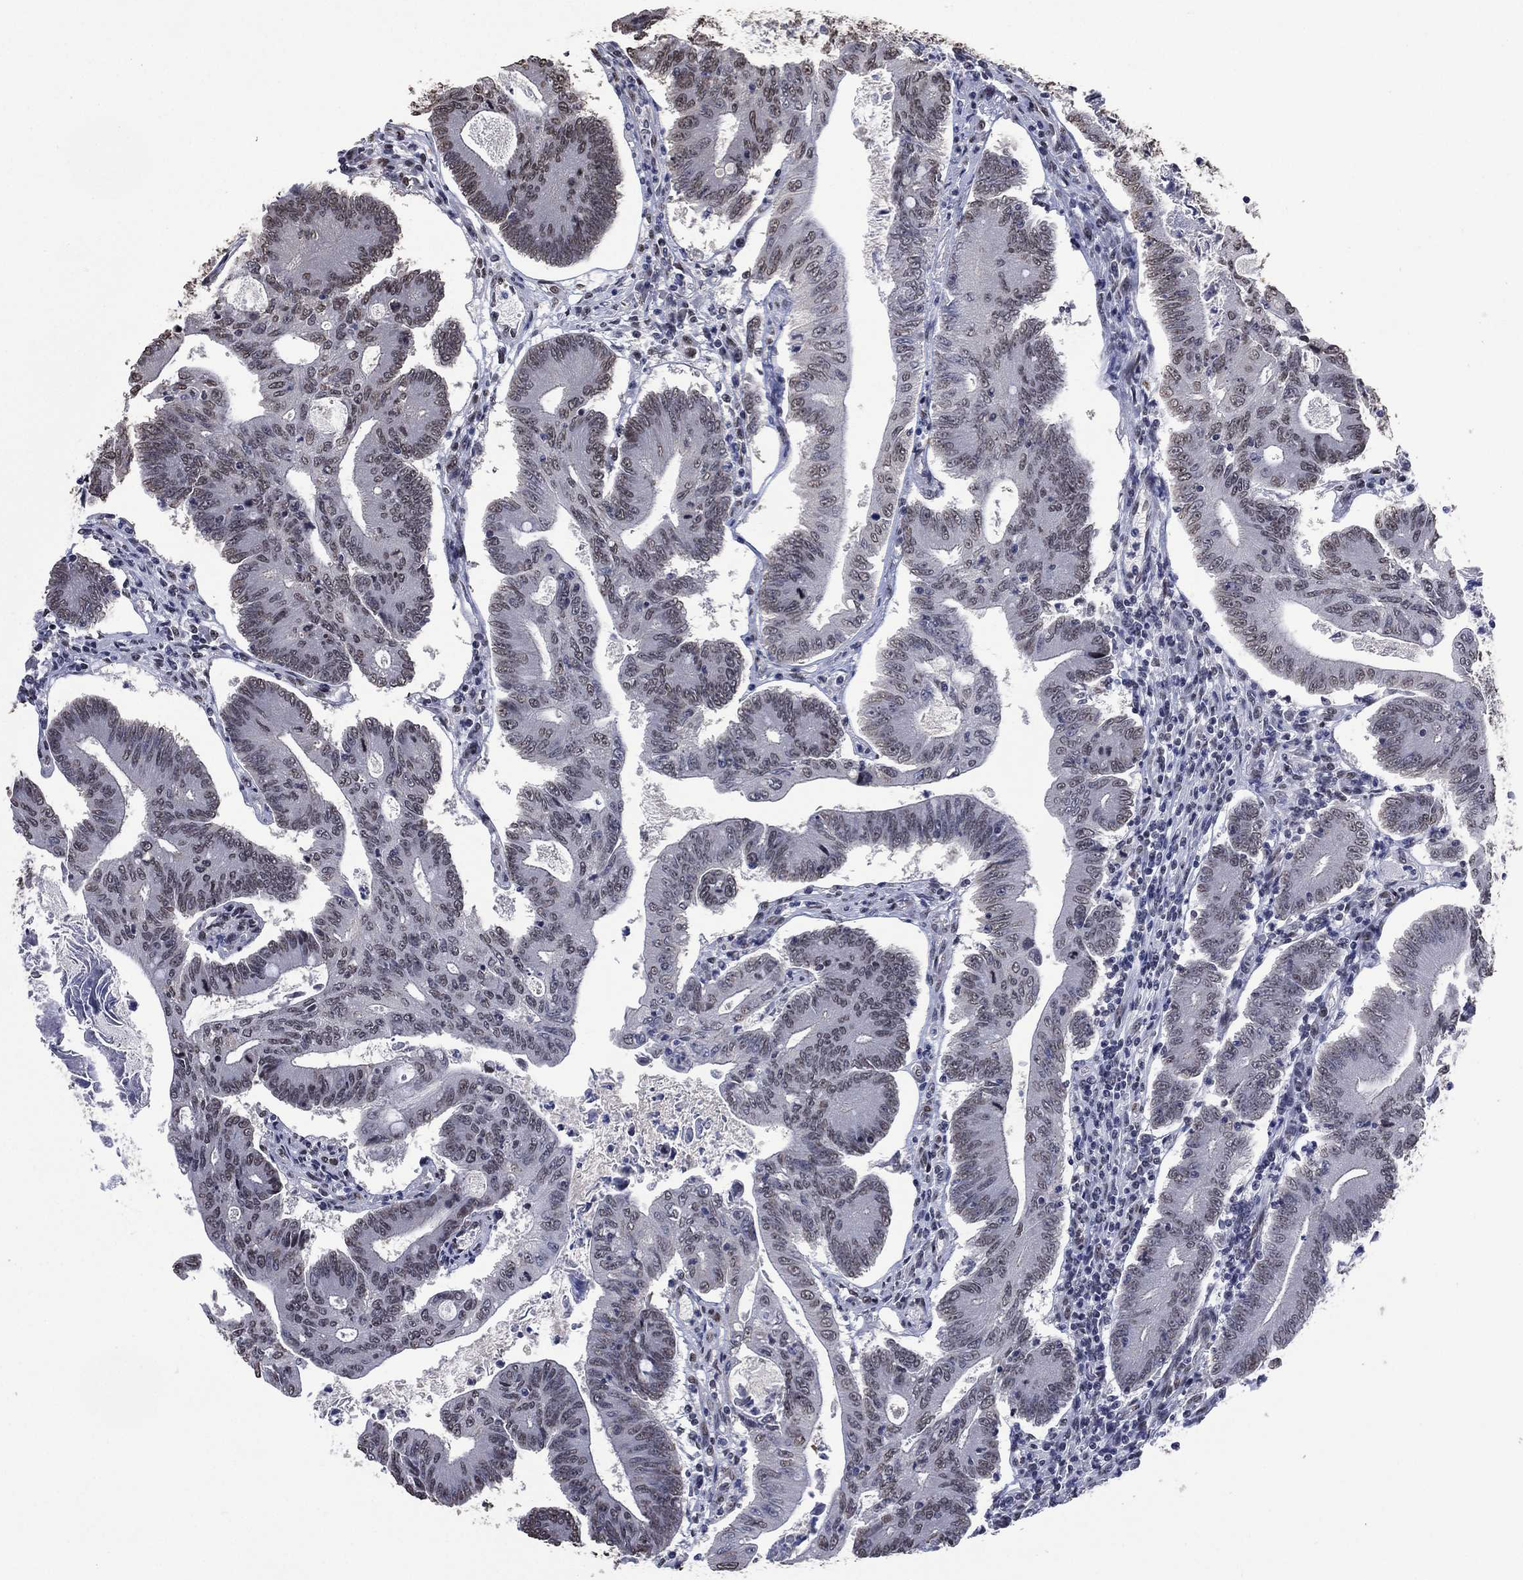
{"staining": {"intensity": "negative", "quantity": "none", "location": "none"}, "tissue": "colorectal cancer", "cell_type": "Tumor cells", "image_type": "cancer", "snomed": [{"axis": "morphology", "description": "Adenocarcinoma, NOS"}, {"axis": "topography", "description": "Colon"}], "caption": "Histopathology image shows no significant protein positivity in tumor cells of colorectal cancer (adenocarcinoma).", "gene": "EHMT1", "patient": {"sex": "female", "age": 70}}